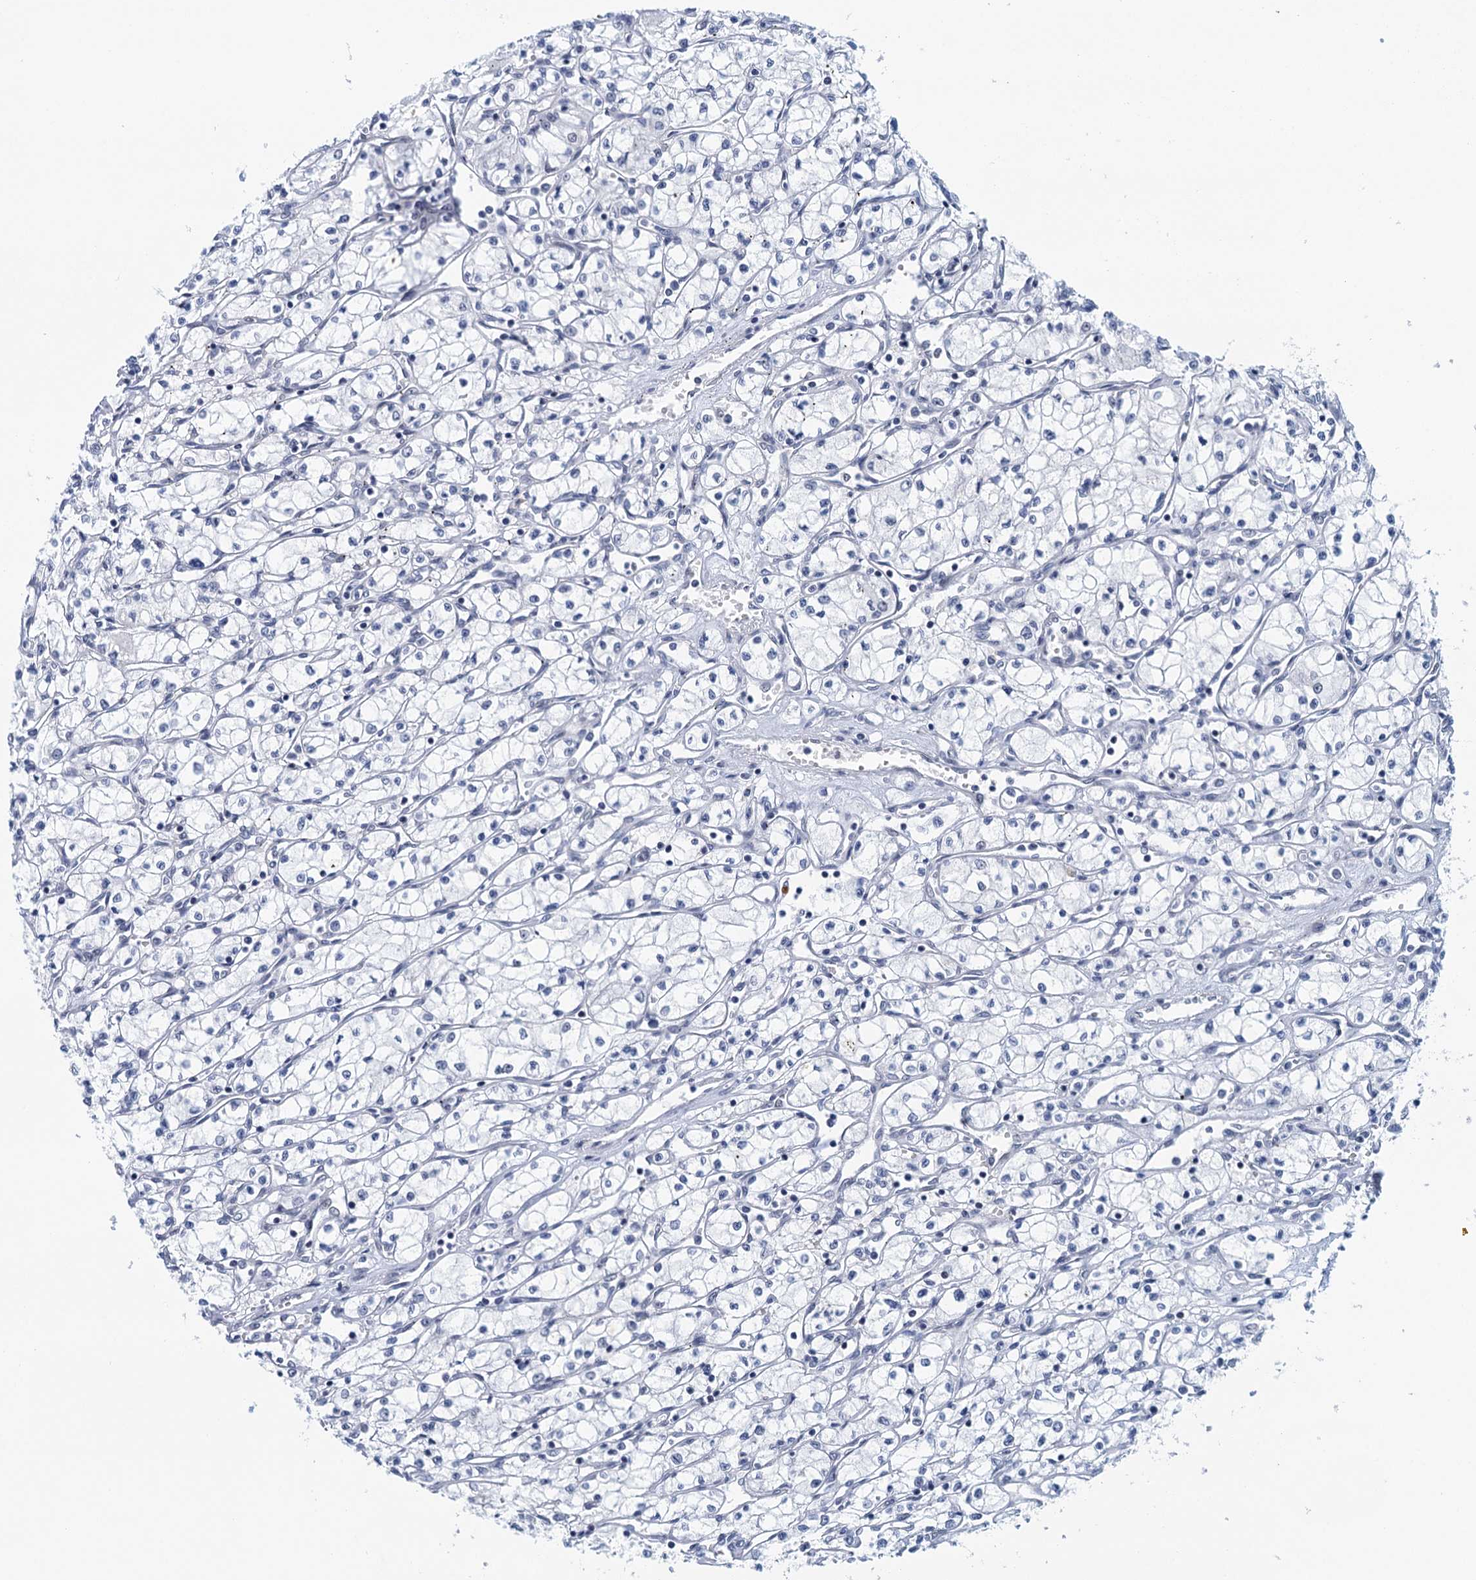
{"staining": {"intensity": "negative", "quantity": "none", "location": "none"}, "tissue": "renal cancer", "cell_type": "Tumor cells", "image_type": "cancer", "snomed": [{"axis": "morphology", "description": "Adenocarcinoma, NOS"}, {"axis": "topography", "description": "Kidney"}], "caption": "Immunohistochemical staining of human renal adenocarcinoma demonstrates no significant staining in tumor cells.", "gene": "EPS8L1", "patient": {"sex": "male", "age": 59}}